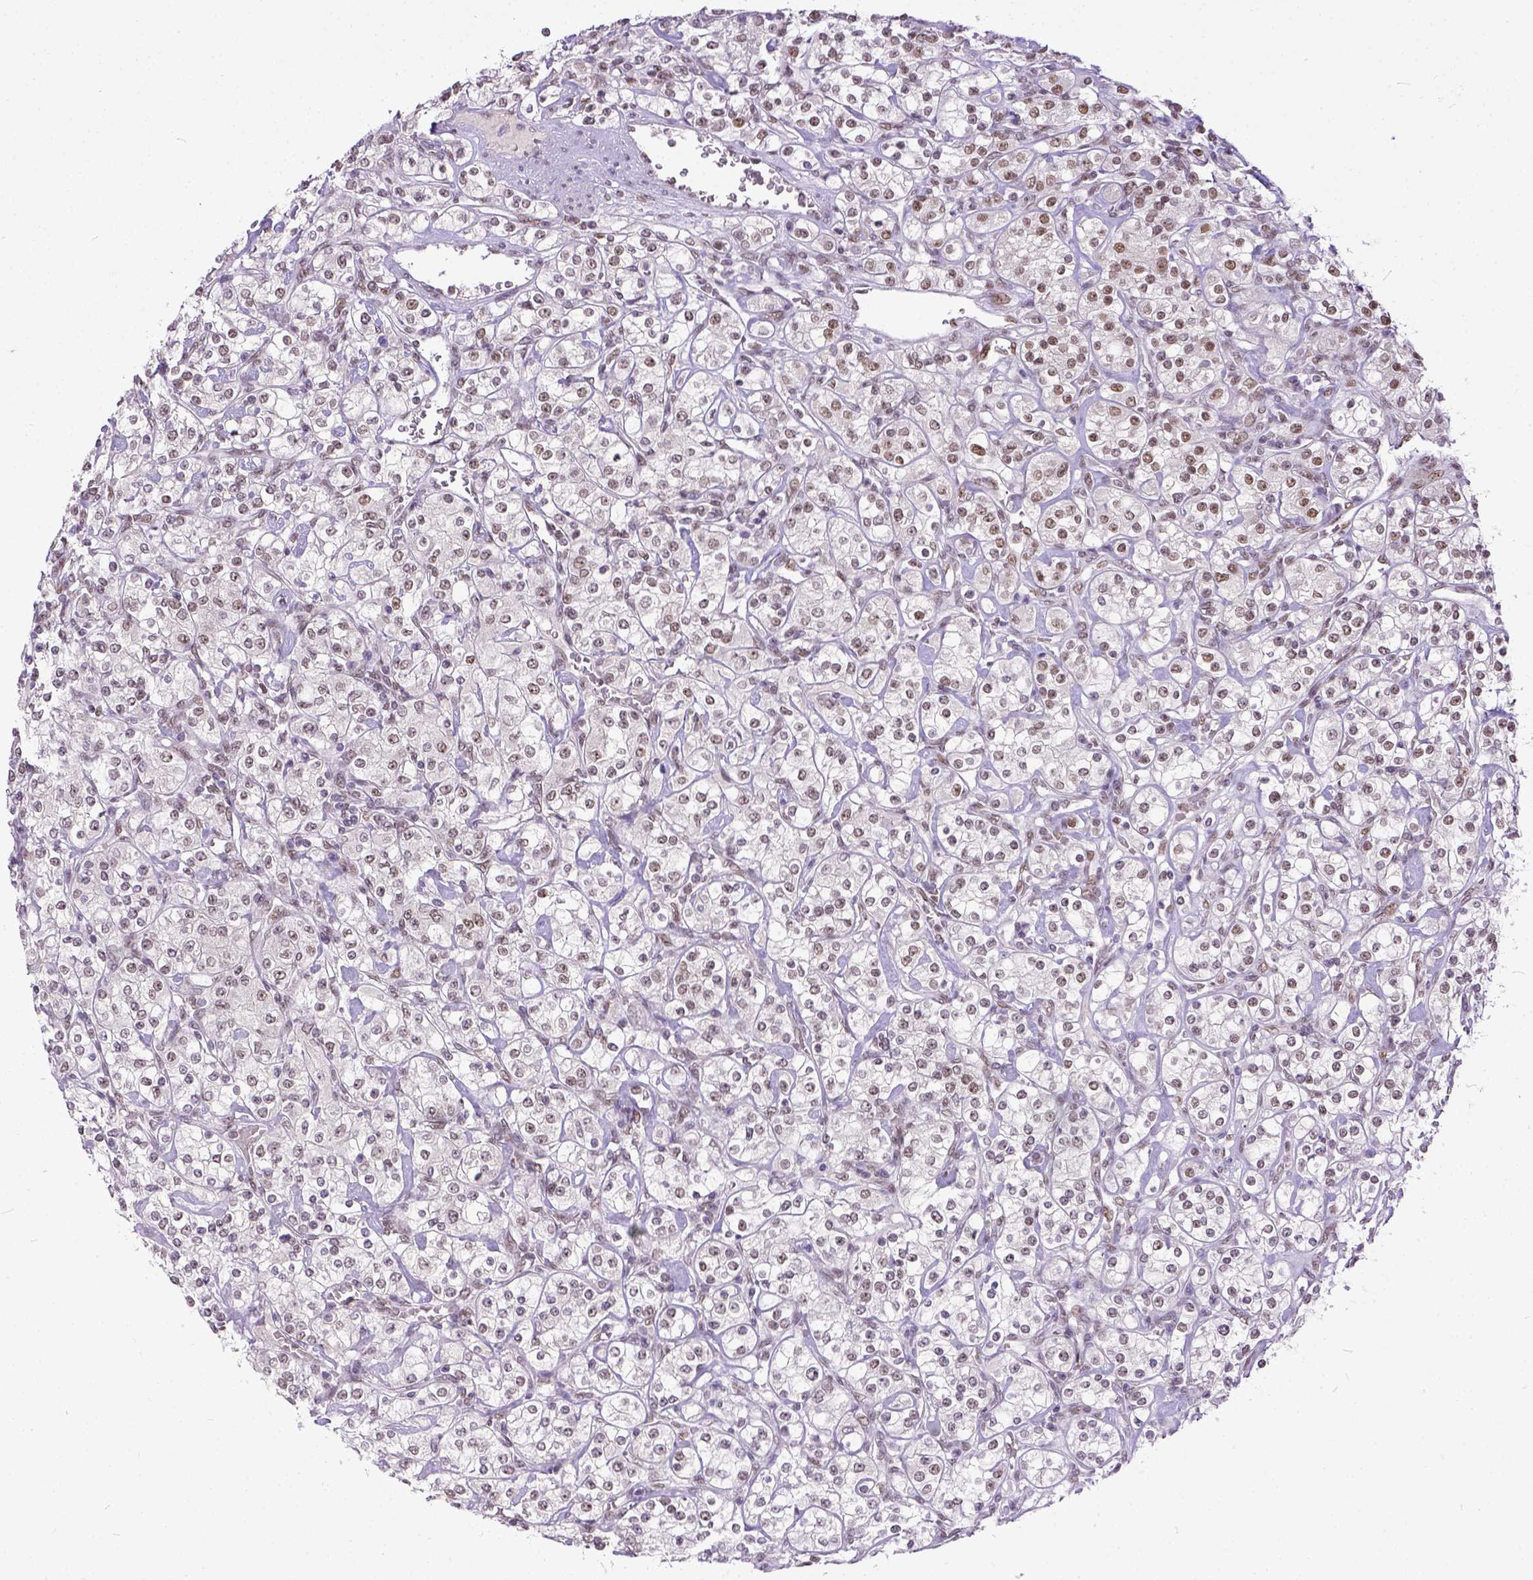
{"staining": {"intensity": "weak", "quantity": ">75%", "location": "nuclear"}, "tissue": "renal cancer", "cell_type": "Tumor cells", "image_type": "cancer", "snomed": [{"axis": "morphology", "description": "Adenocarcinoma, NOS"}, {"axis": "topography", "description": "Kidney"}], "caption": "A low amount of weak nuclear expression is seen in approximately >75% of tumor cells in renal cancer tissue.", "gene": "ERCC1", "patient": {"sex": "male", "age": 77}}